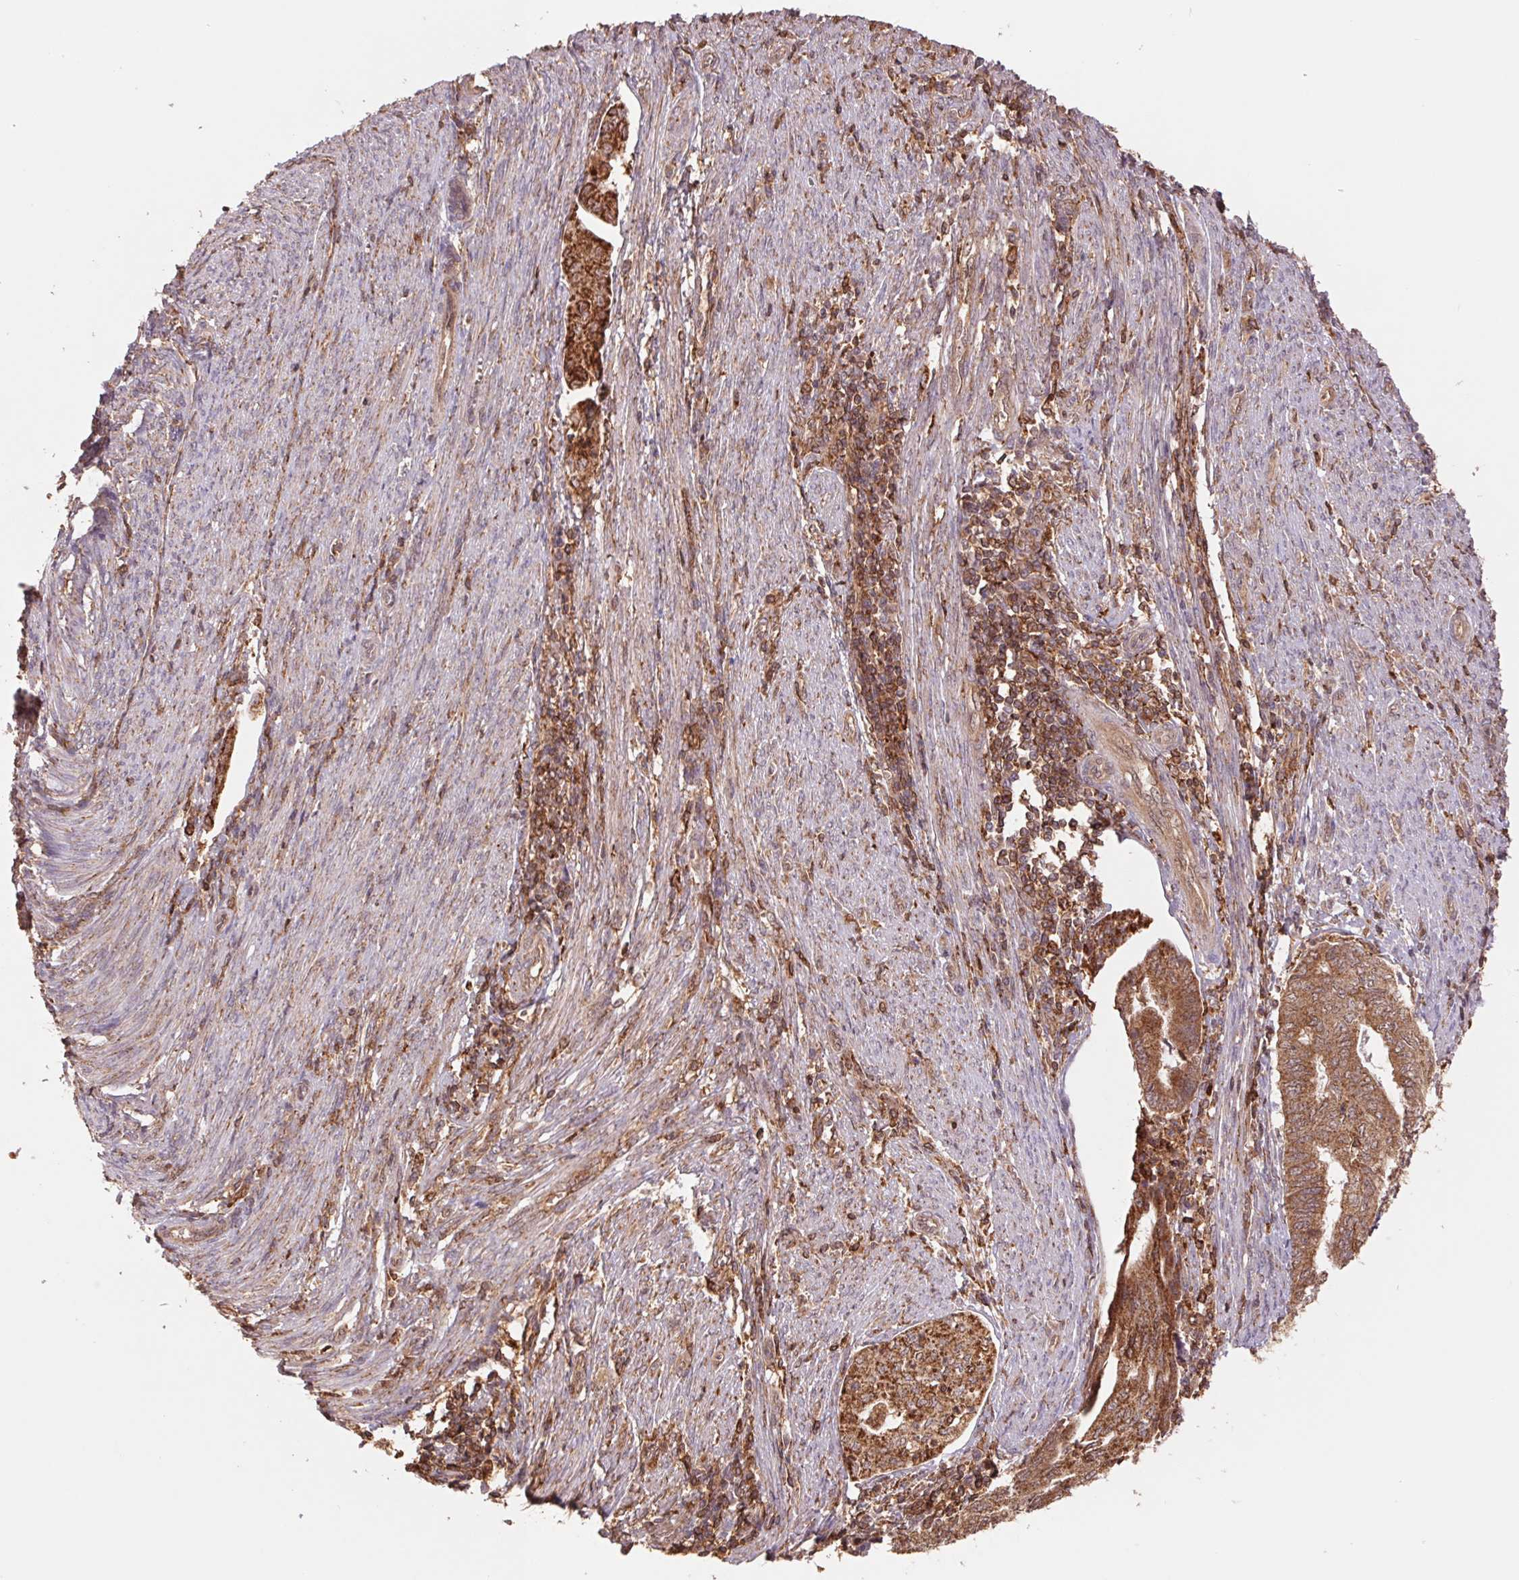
{"staining": {"intensity": "moderate", "quantity": ">75%", "location": "cytoplasmic/membranous"}, "tissue": "endometrial cancer", "cell_type": "Tumor cells", "image_type": "cancer", "snomed": [{"axis": "morphology", "description": "Adenocarcinoma, NOS"}, {"axis": "topography", "description": "Endometrium"}], "caption": "The immunohistochemical stain highlights moderate cytoplasmic/membranous expression in tumor cells of adenocarcinoma (endometrial) tissue.", "gene": "URM1", "patient": {"sex": "female", "age": 79}}